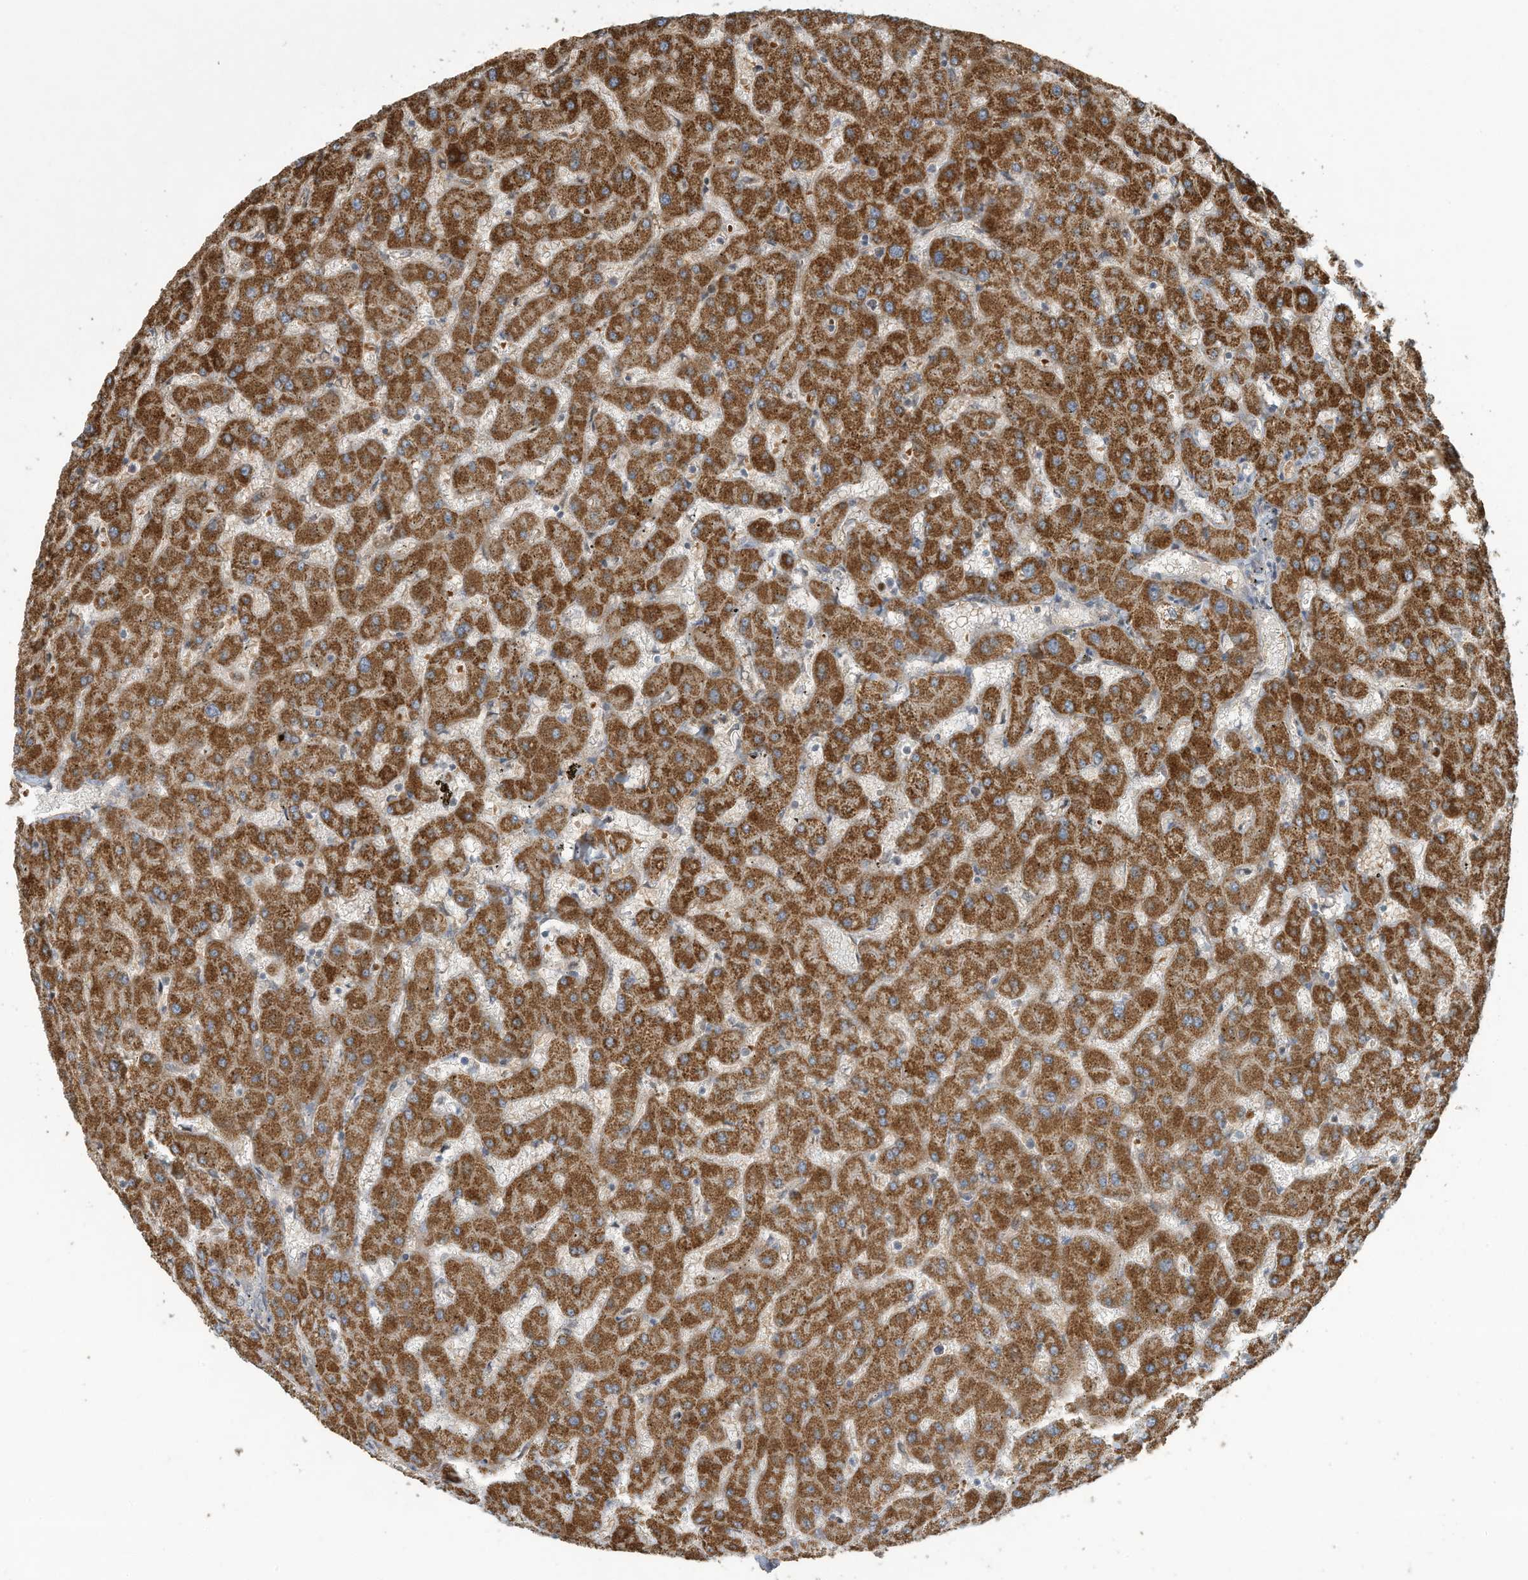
{"staining": {"intensity": "weak", "quantity": "<25%", "location": "cytoplasmic/membranous"}, "tissue": "liver", "cell_type": "Cholangiocytes", "image_type": "normal", "snomed": [{"axis": "morphology", "description": "Normal tissue, NOS"}, {"axis": "topography", "description": "Liver"}], "caption": "Immunohistochemistry micrograph of normal liver stained for a protein (brown), which shows no expression in cholangiocytes. (Immunohistochemistry (ihc), brightfield microscopy, high magnification).", "gene": "ERI2", "patient": {"sex": "female", "age": 63}}